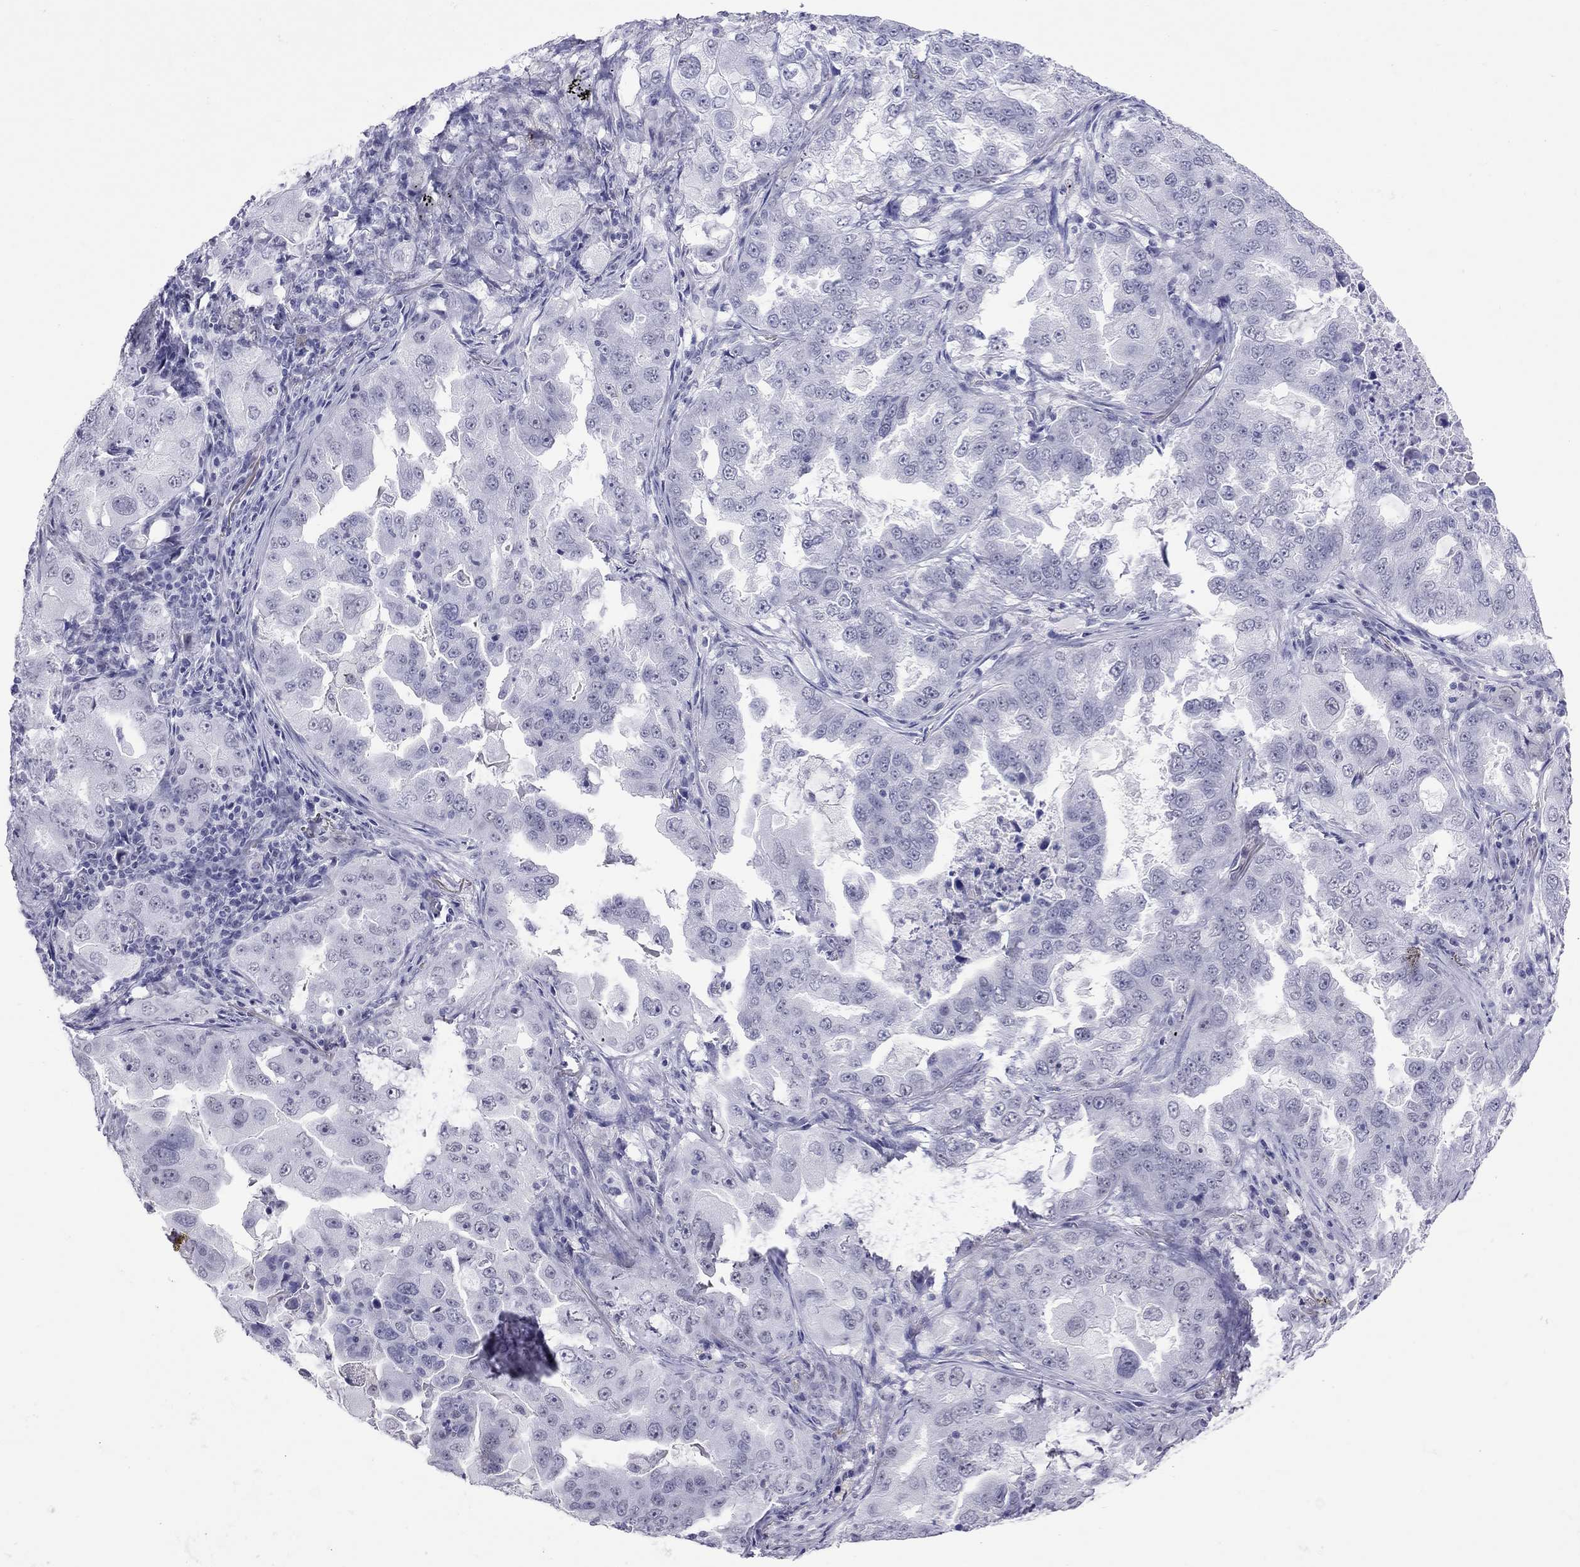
{"staining": {"intensity": "negative", "quantity": "none", "location": "none"}, "tissue": "lung cancer", "cell_type": "Tumor cells", "image_type": "cancer", "snomed": [{"axis": "morphology", "description": "Adenocarcinoma, NOS"}, {"axis": "topography", "description": "Lung"}], "caption": "Immunohistochemistry (IHC) micrograph of human adenocarcinoma (lung) stained for a protein (brown), which displays no positivity in tumor cells.", "gene": "JHY", "patient": {"sex": "female", "age": 61}}